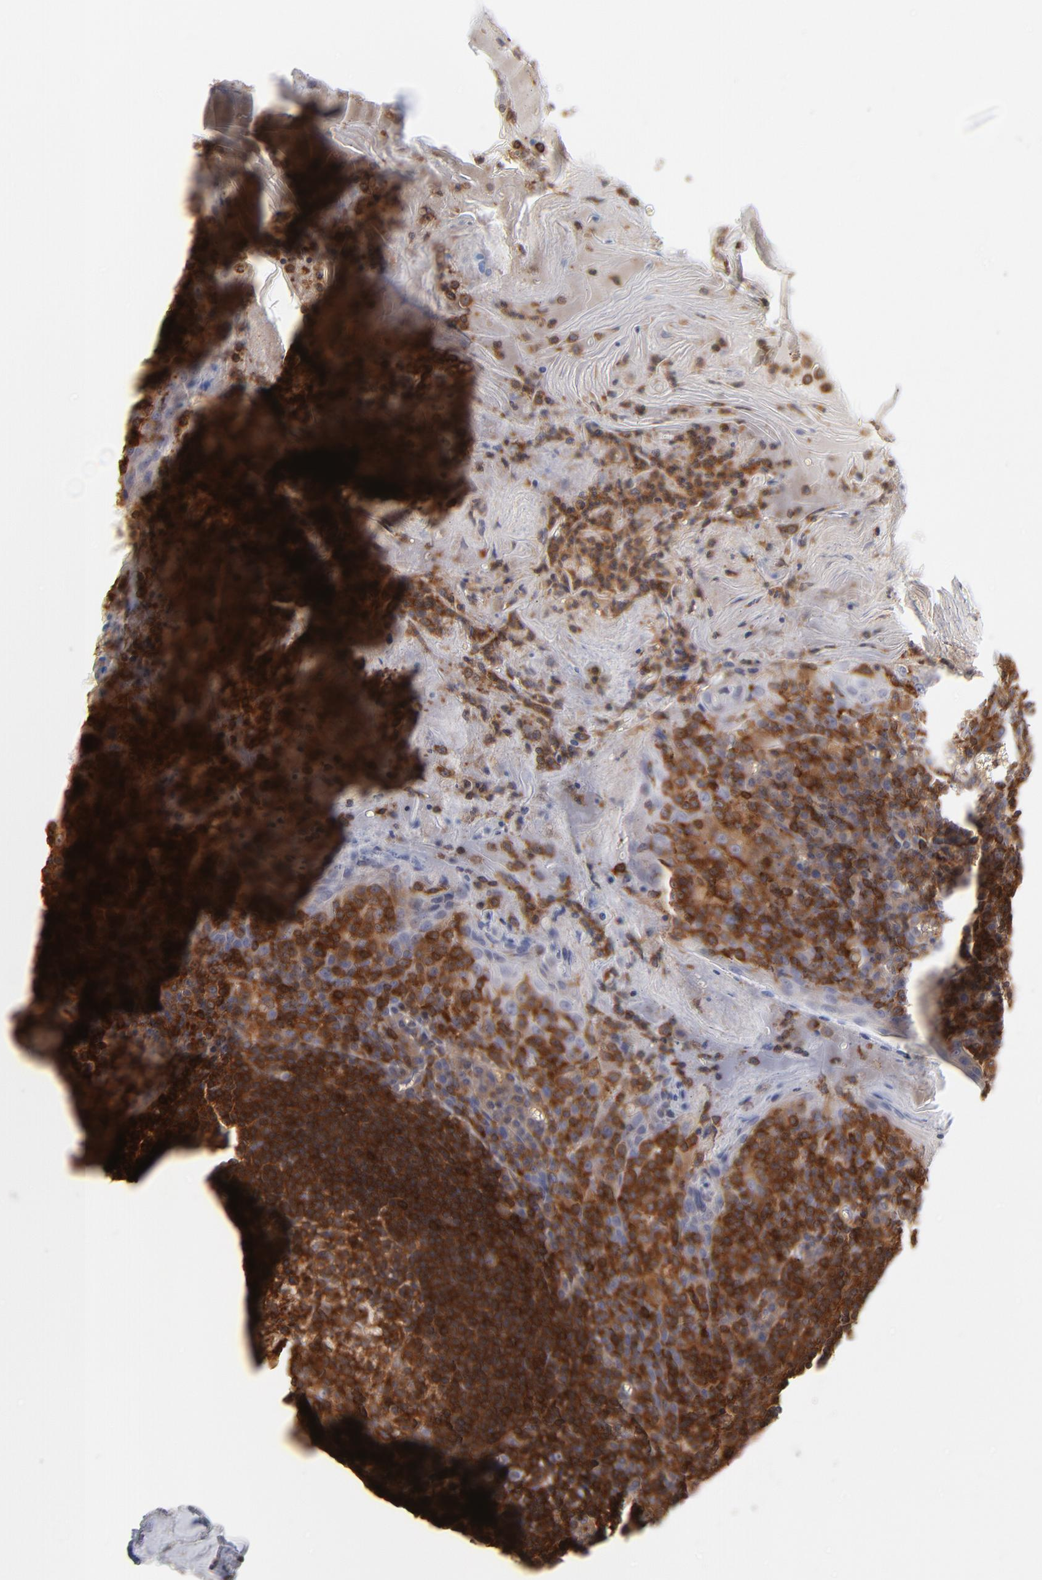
{"staining": {"intensity": "strong", "quantity": ">75%", "location": "cytoplasmic/membranous"}, "tissue": "tonsil", "cell_type": "Germinal center cells", "image_type": "normal", "snomed": [{"axis": "morphology", "description": "Normal tissue, NOS"}, {"axis": "topography", "description": "Tonsil"}], "caption": "Immunohistochemistry (IHC) of benign tonsil reveals high levels of strong cytoplasmic/membranous staining in about >75% of germinal center cells.", "gene": "WIPF1", "patient": {"sex": "male", "age": 31}}